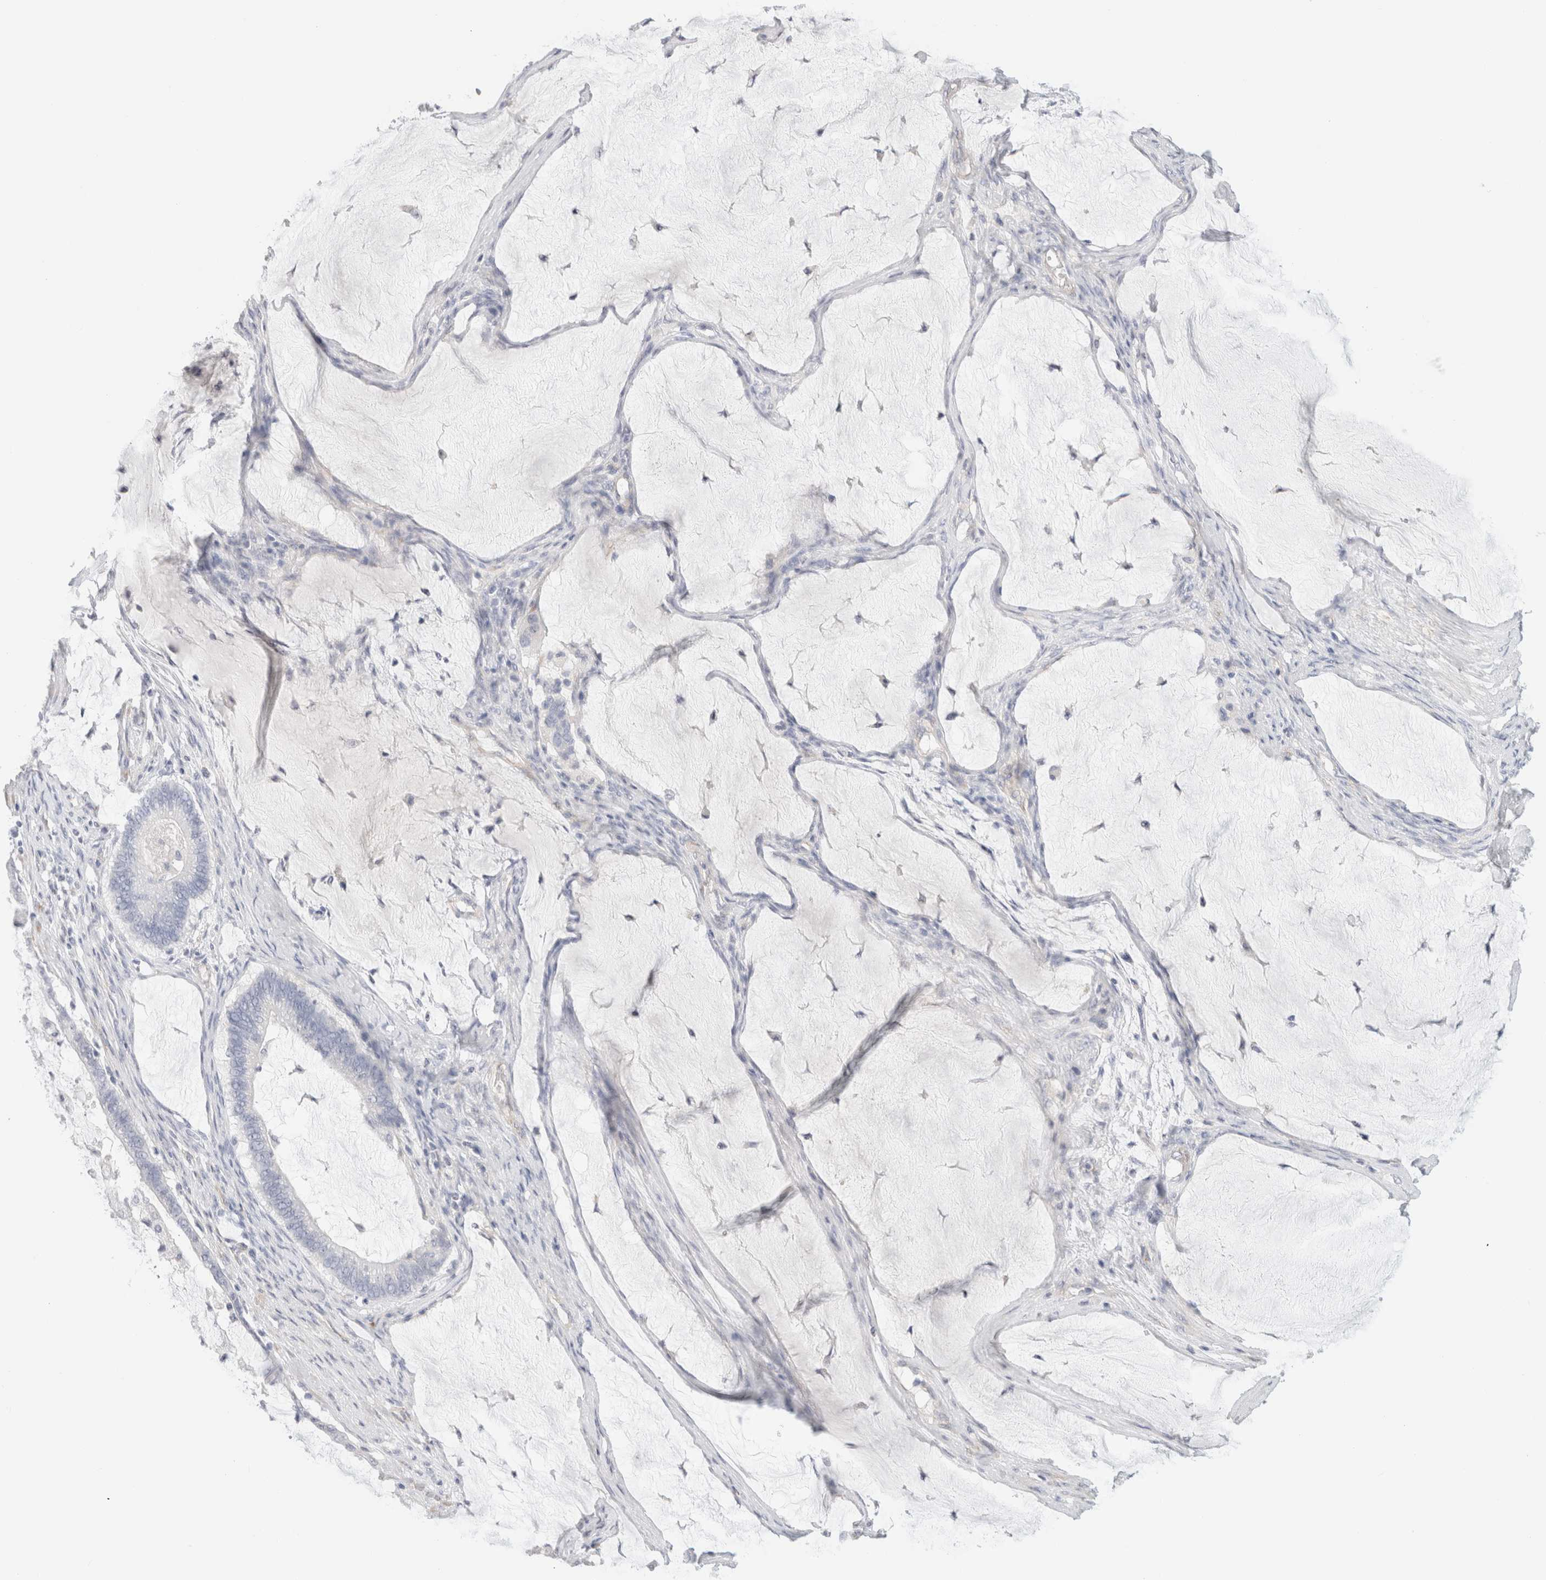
{"staining": {"intensity": "negative", "quantity": "none", "location": "none"}, "tissue": "ovarian cancer", "cell_type": "Tumor cells", "image_type": "cancer", "snomed": [{"axis": "morphology", "description": "Cystadenocarcinoma, mucinous, NOS"}, {"axis": "topography", "description": "Ovary"}], "caption": "Tumor cells are negative for protein expression in human mucinous cystadenocarcinoma (ovarian).", "gene": "RTN4", "patient": {"sex": "female", "age": 61}}